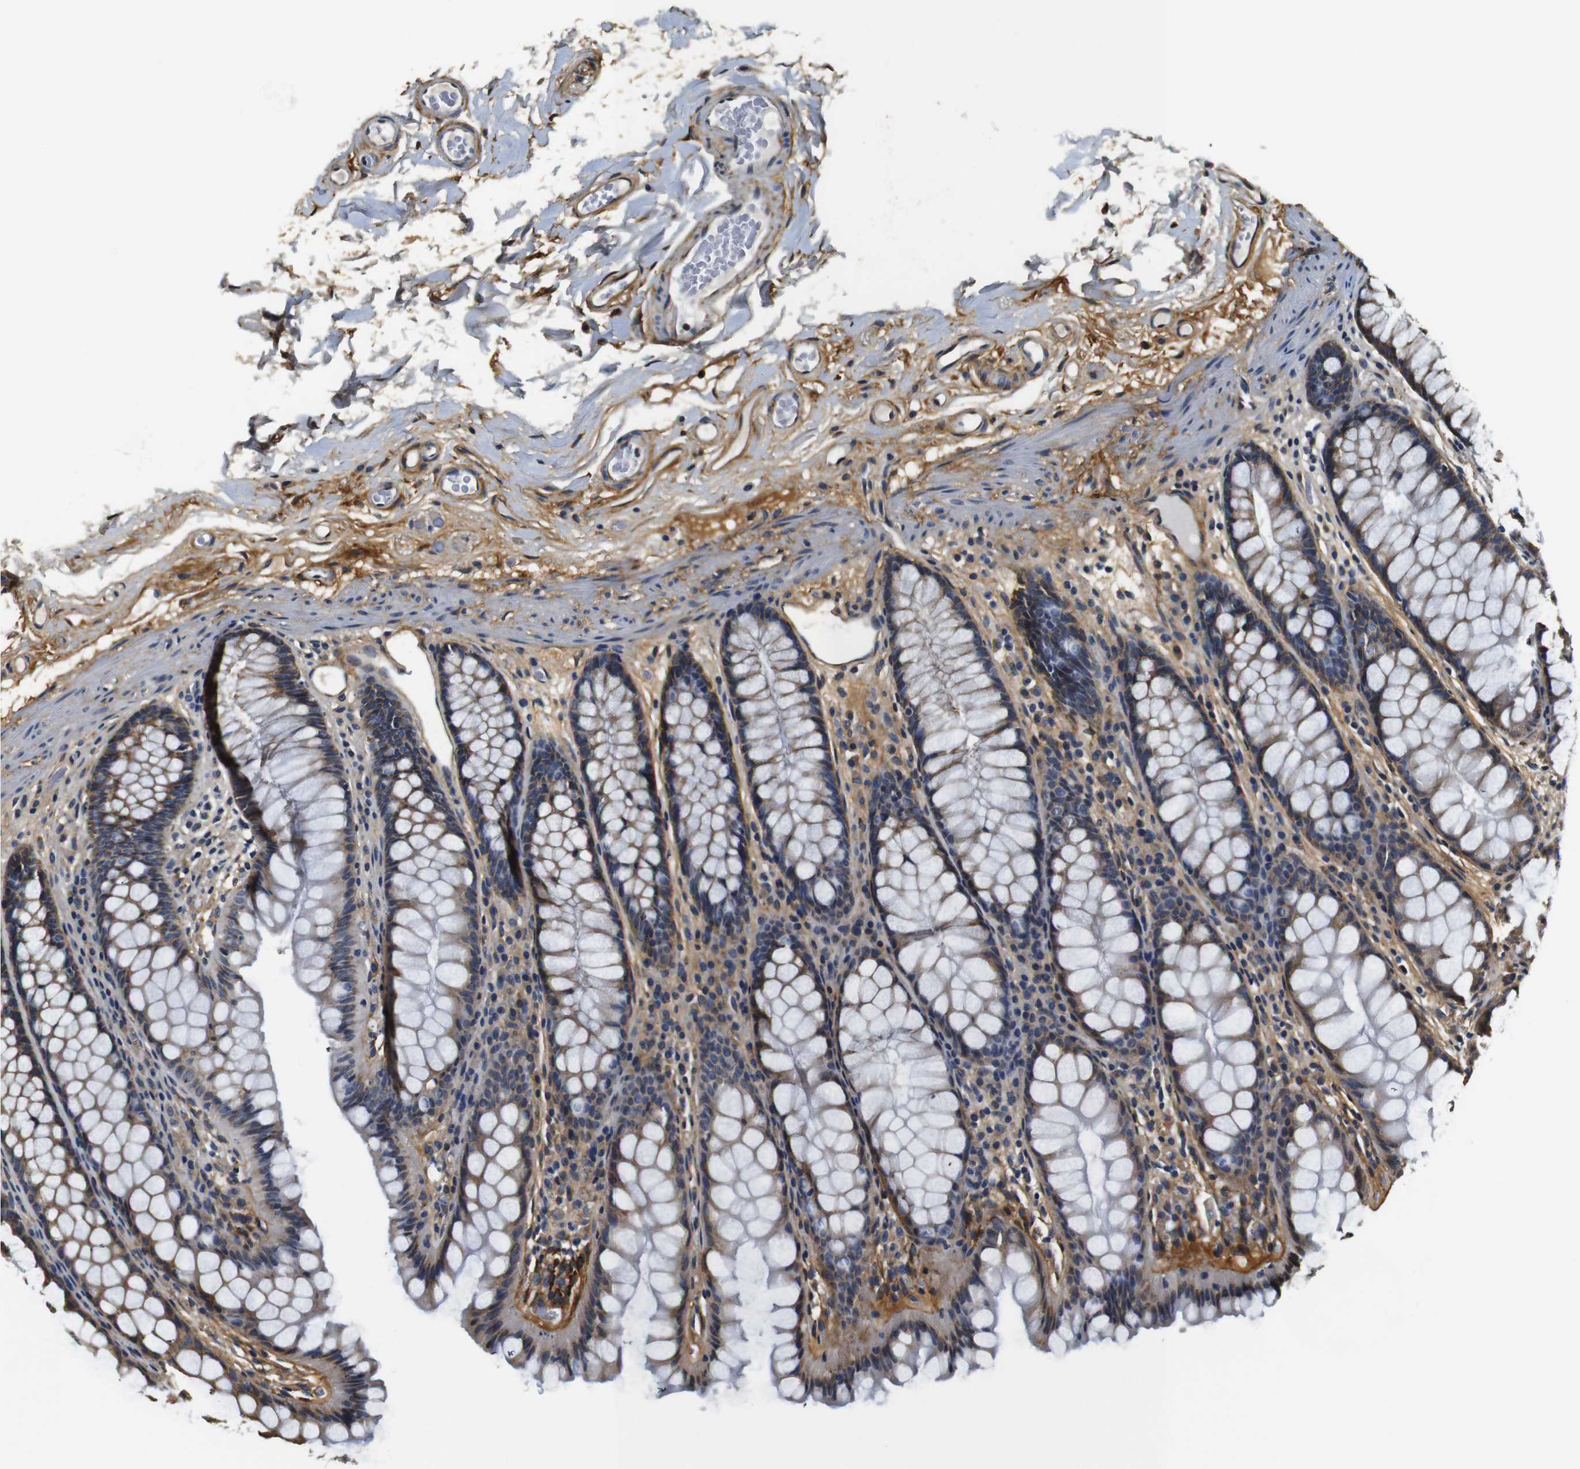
{"staining": {"intensity": "weak", "quantity": ">75%", "location": "cytoplasmic/membranous"}, "tissue": "colon", "cell_type": "Endothelial cells", "image_type": "normal", "snomed": [{"axis": "morphology", "description": "Normal tissue, NOS"}, {"axis": "topography", "description": "Colon"}], "caption": "Immunohistochemistry (IHC) photomicrograph of normal colon stained for a protein (brown), which reveals low levels of weak cytoplasmic/membranous staining in approximately >75% of endothelial cells.", "gene": "COL1A1", "patient": {"sex": "female", "age": 55}}